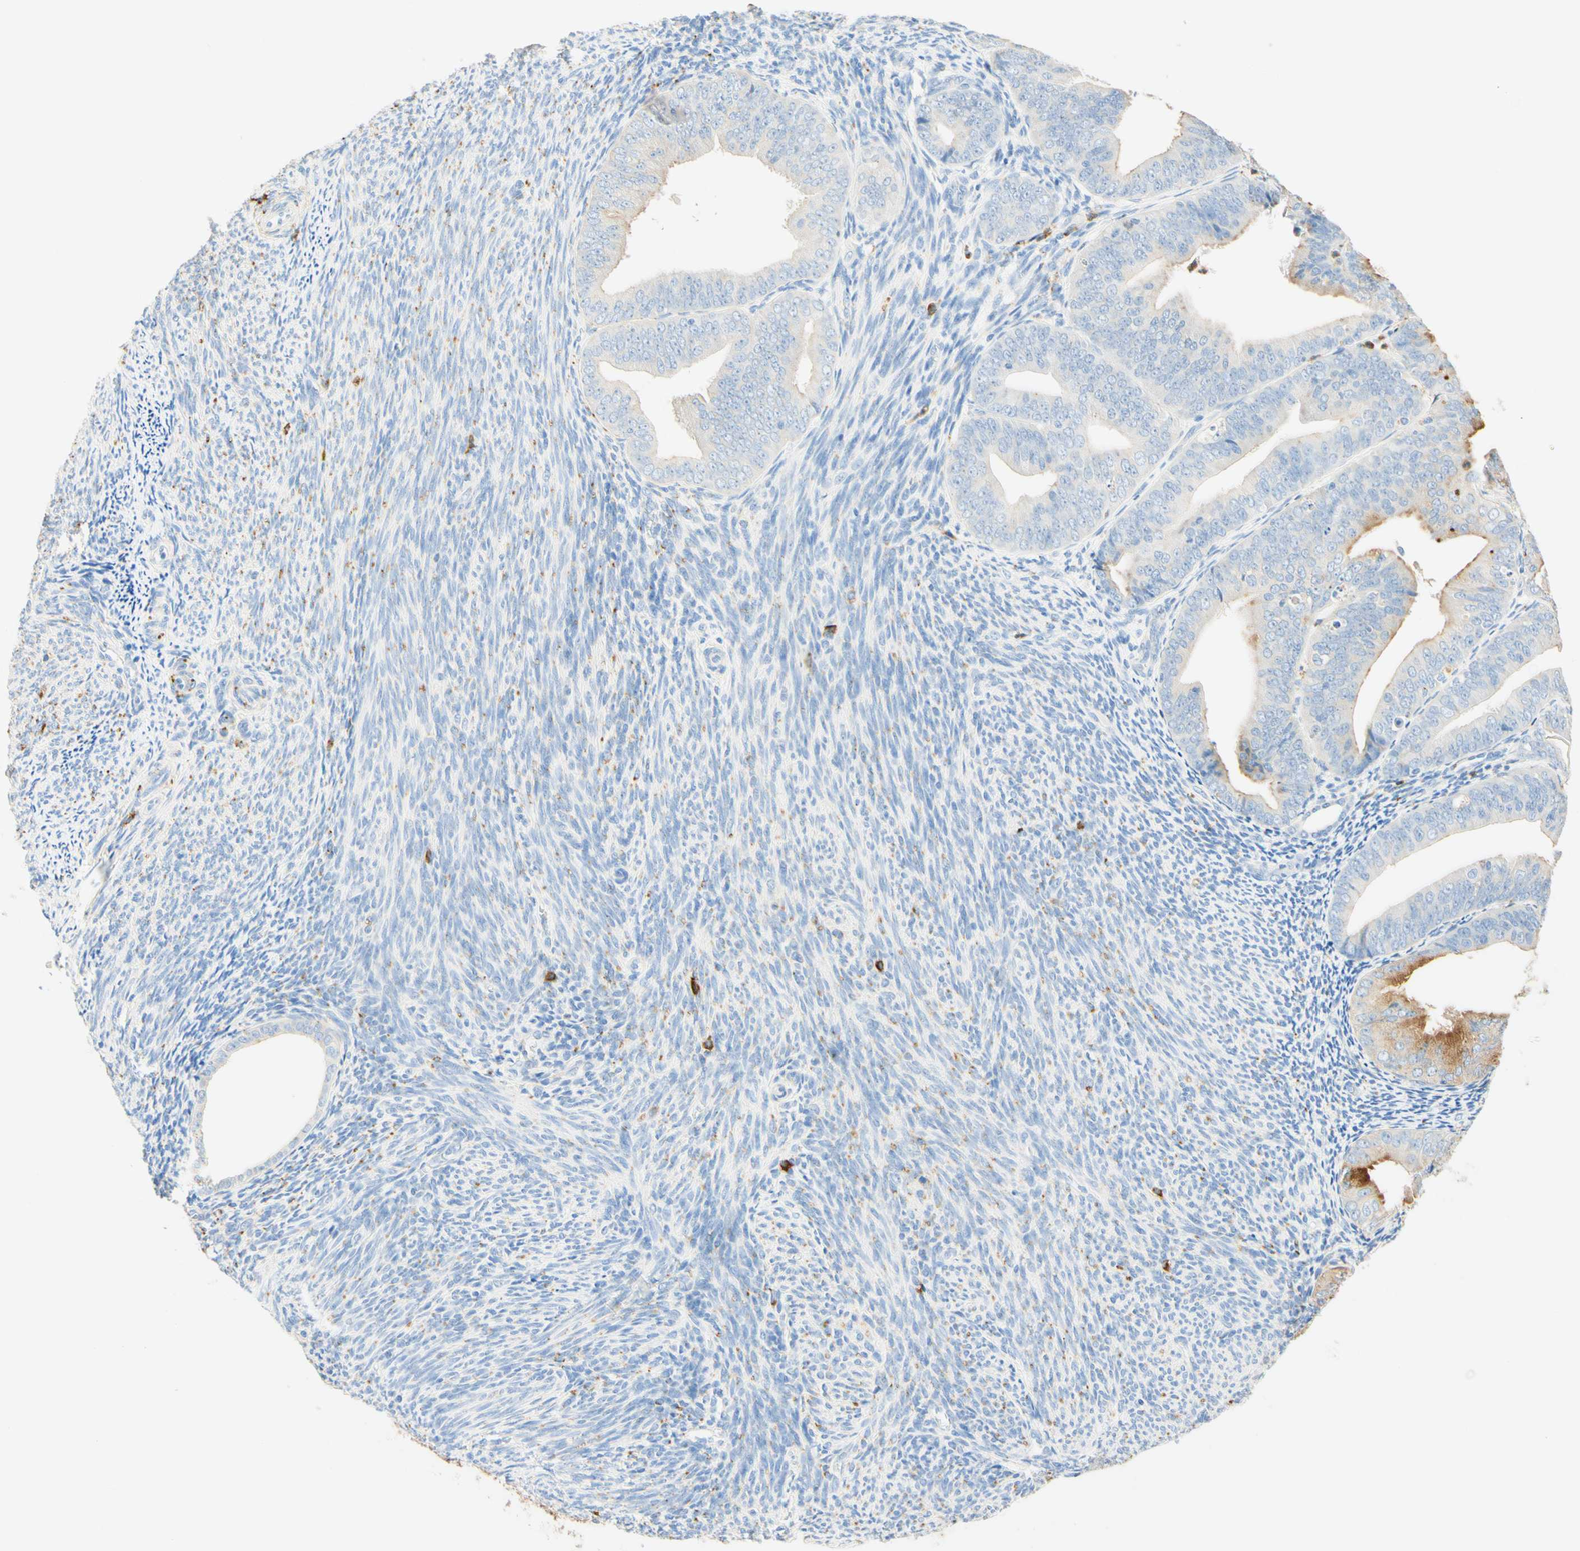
{"staining": {"intensity": "moderate", "quantity": "<25%", "location": "cytoplasmic/membranous"}, "tissue": "endometrial cancer", "cell_type": "Tumor cells", "image_type": "cancer", "snomed": [{"axis": "morphology", "description": "Adenocarcinoma, NOS"}, {"axis": "topography", "description": "Endometrium"}], "caption": "Brown immunohistochemical staining in human endometrial cancer (adenocarcinoma) displays moderate cytoplasmic/membranous staining in about <25% of tumor cells.", "gene": "CD63", "patient": {"sex": "female", "age": 63}}